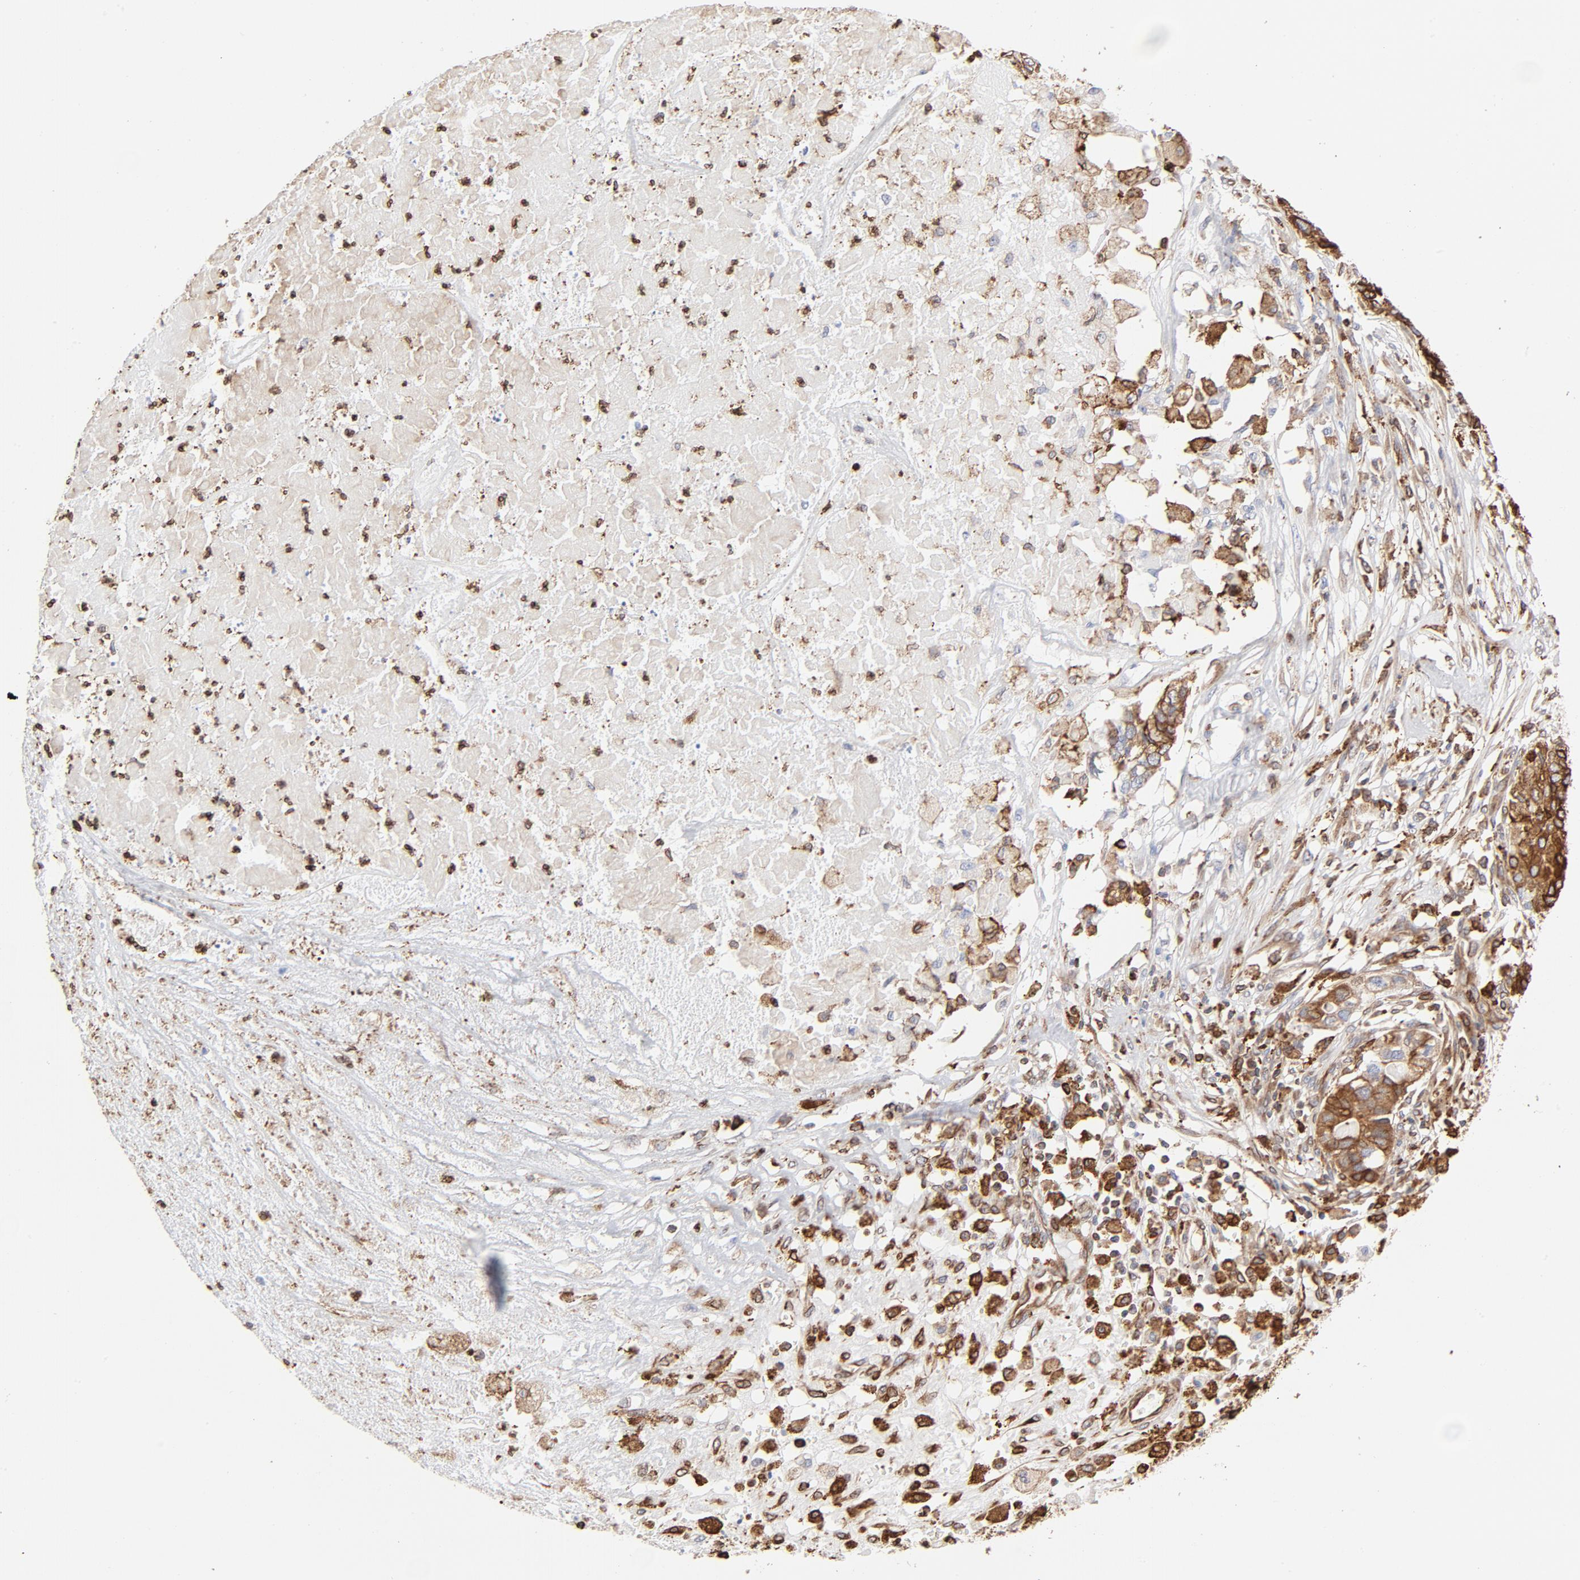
{"staining": {"intensity": "strong", "quantity": ">75%", "location": "cytoplasmic/membranous"}, "tissue": "pancreatic cancer", "cell_type": "Tumor cells", "image_type": "cancer", "snomed": [{"axis": "morphology", "description": "Adenocarcinoma, NOS"}, {"axis": "topography", "description": "Pancreas"}], "caption": "Pancreatic adenocarcinoma stained for a protein (brown) exhibits strong cytoplasmic/membranous positive positivity in approximately >75% of tumor cells.", "gene": "CANX", "patient": {"sex": "male", "age": 50}}